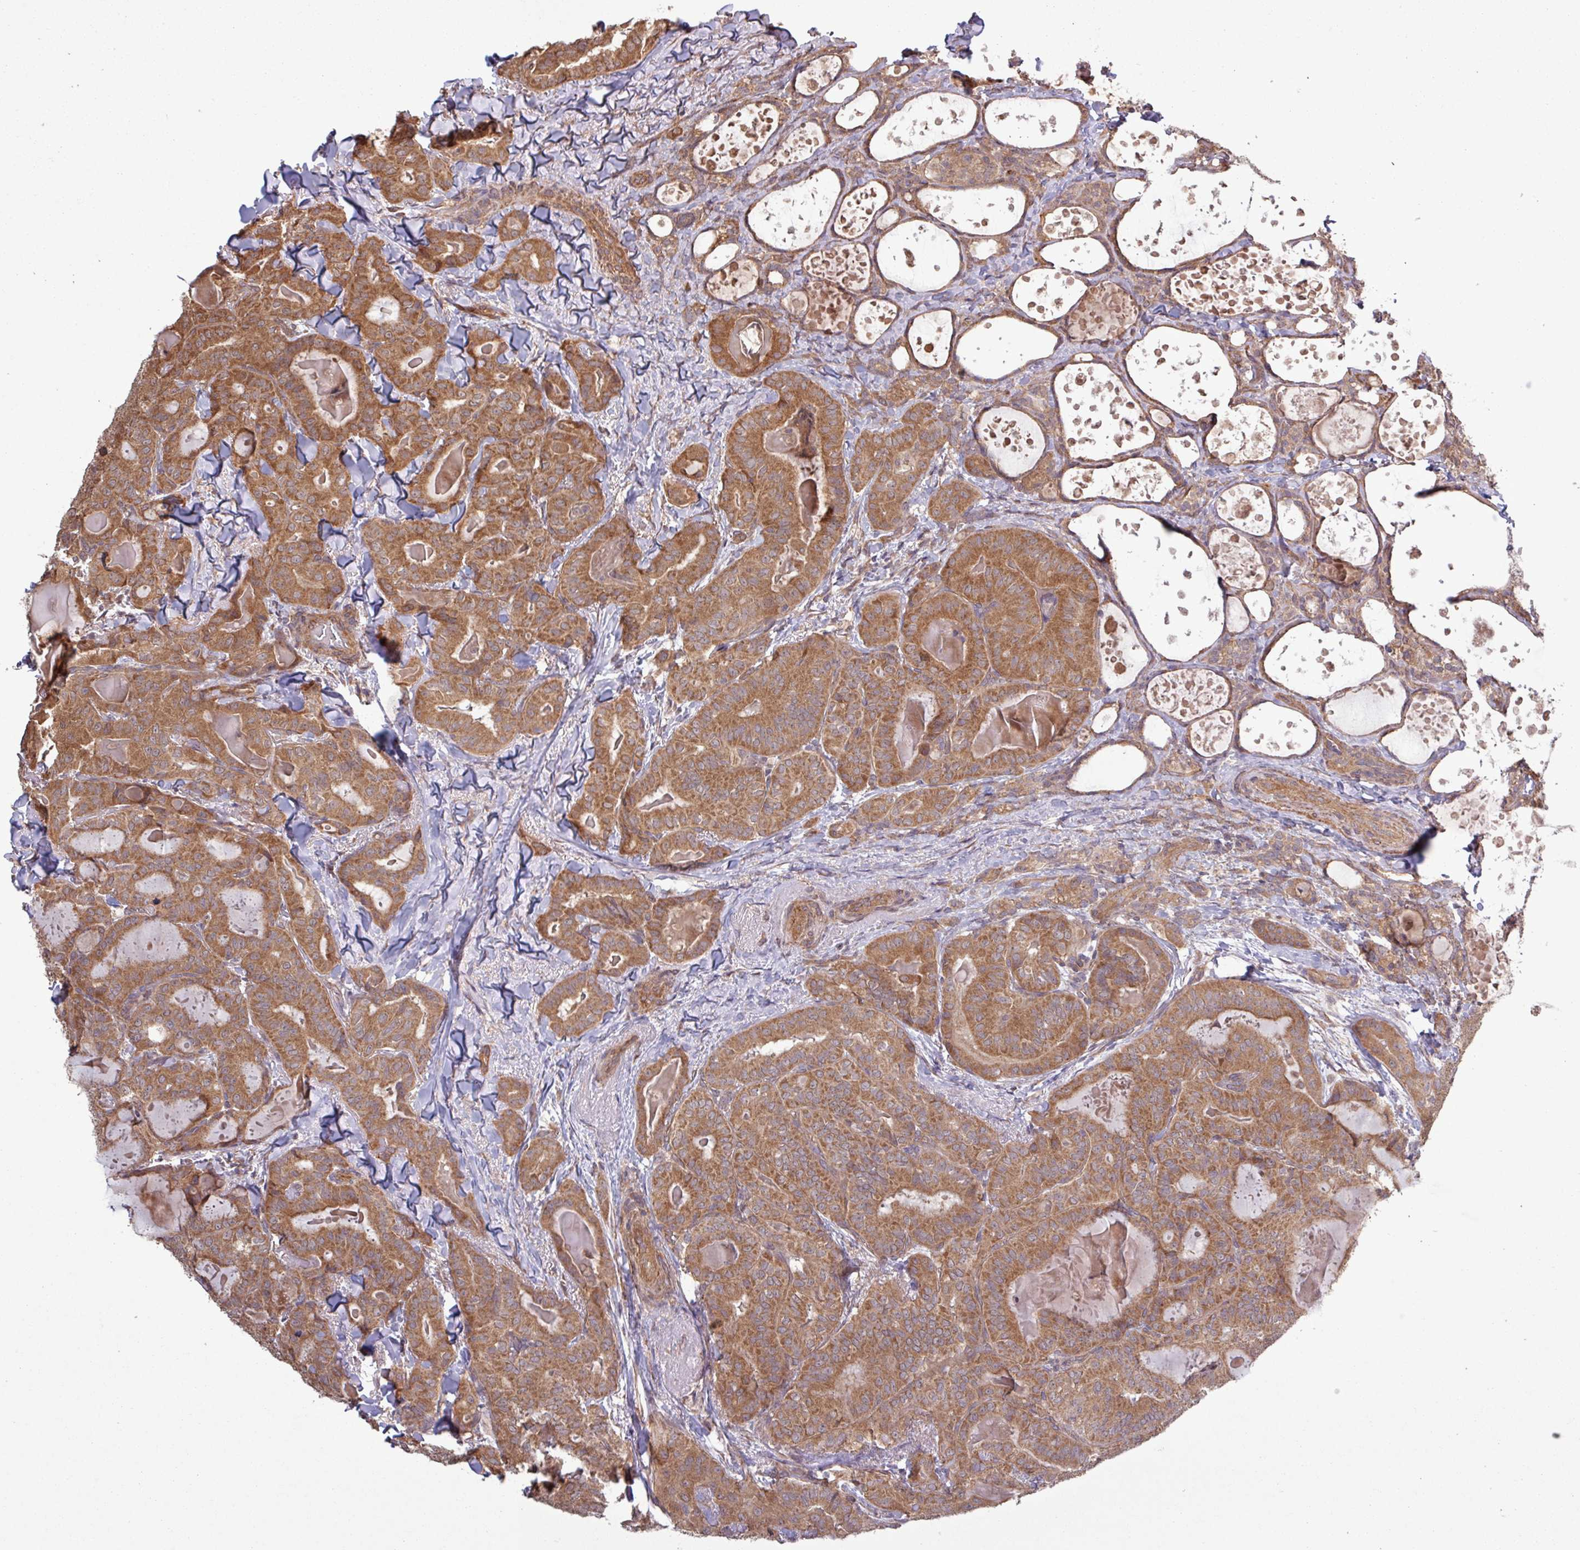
{"staining": {"intensity": "strong", "quantity": ">75%", "location": "cytoplasmic/membranous"}, "tissue": "thyroid cancer", "cell_type": "Tumor cells", "image_type": "cancer", "snomed": [{"axis": "morphology", "description": "Papillary adenocarcinoma, NOS"}, {"axis": "topography", "description": "Thyroid gland"}], "caption": "Thyroid cancer tissue exhibits strong cytoplasmic/membranous expression in approximately >75% of tumor cells", "gene": "TRABD2A", "patient": {"sex": "female", "age": 68}}